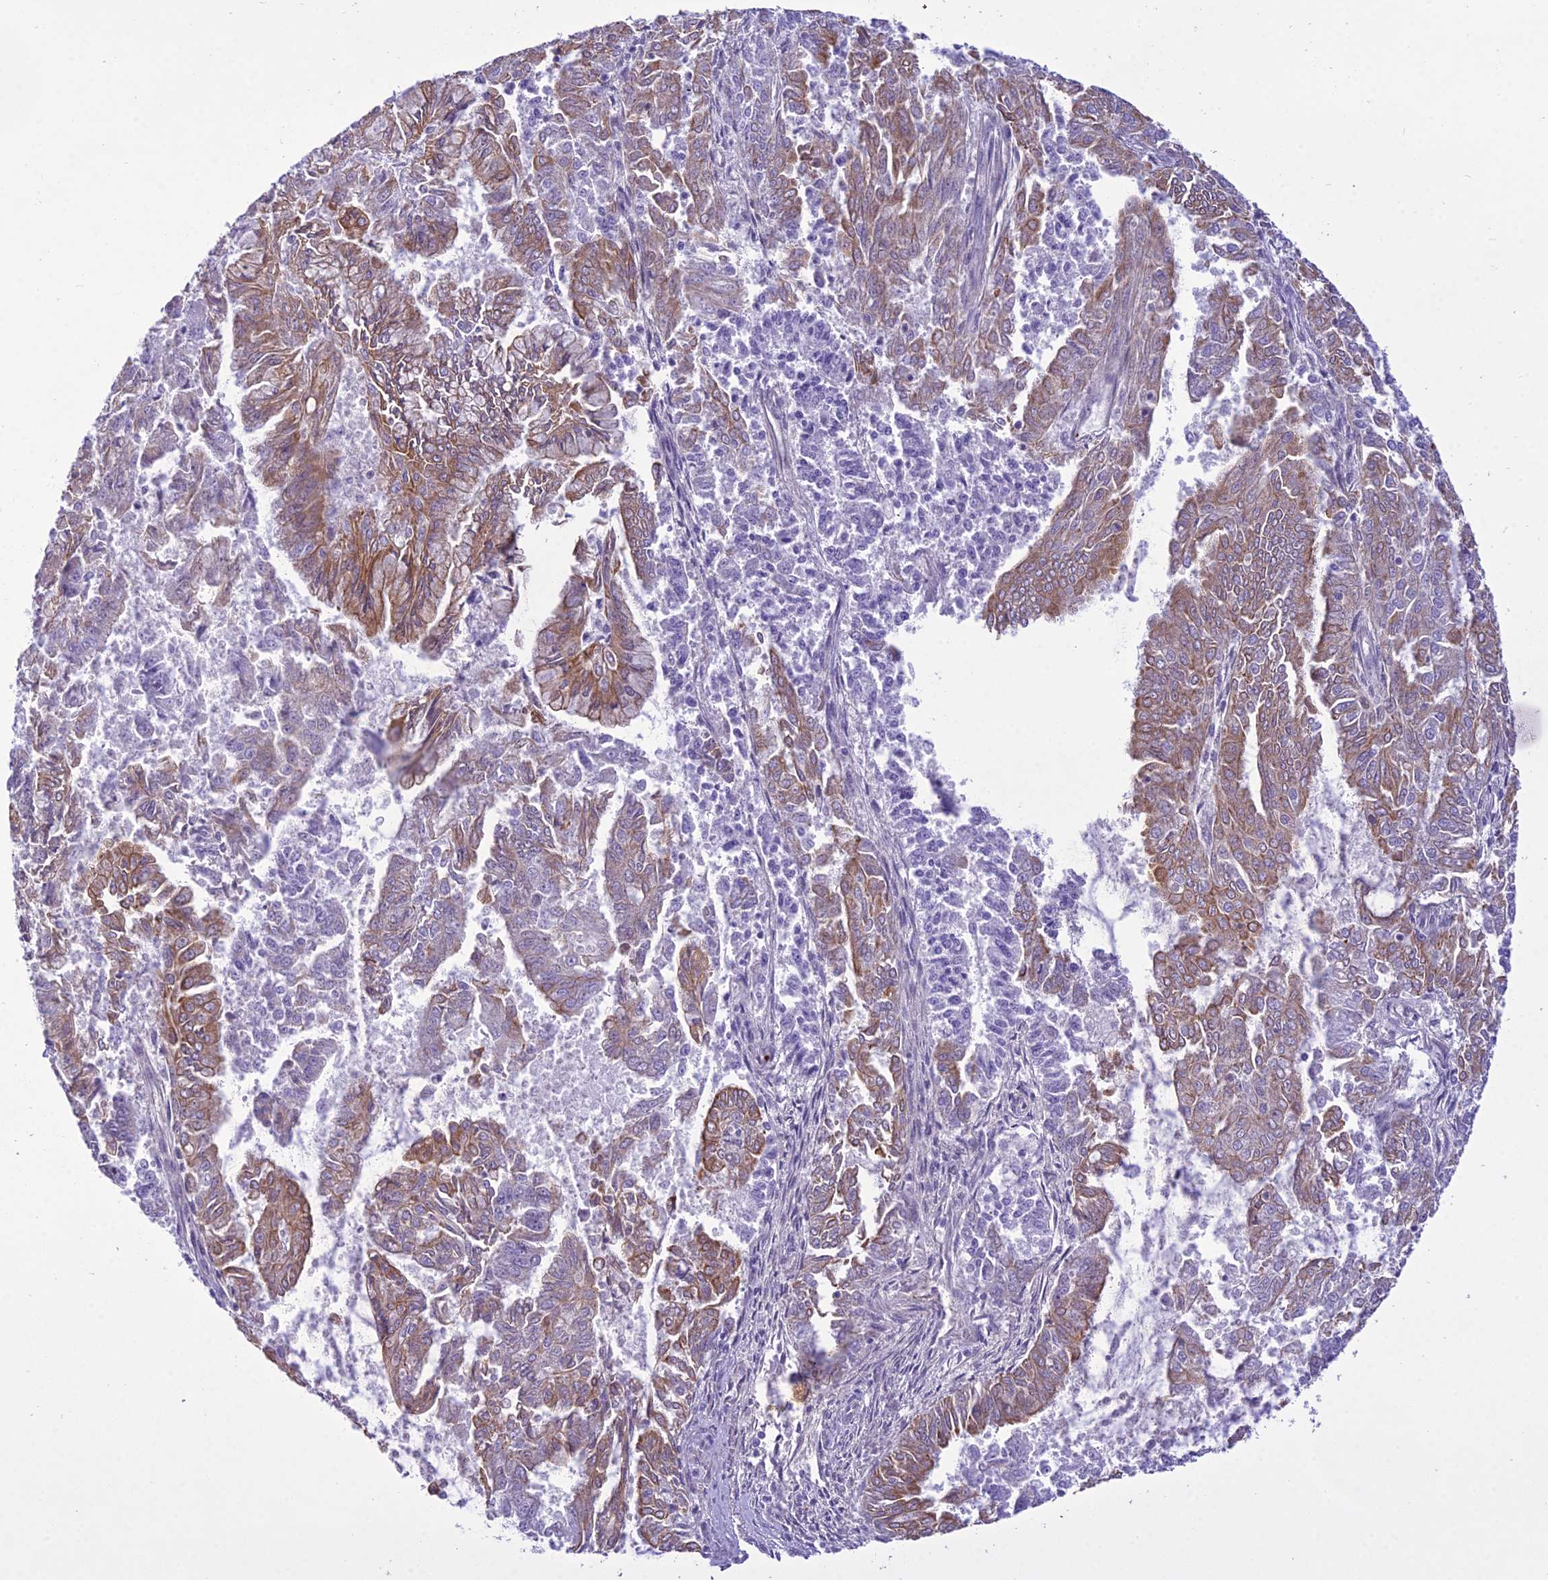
{"staining": {"intensity": "moderate", "quantity": "25%-75%", "location": "cytoplasmic/membranous"}, "tissue": "endometrial cancer", "cell_type": "Tumor cells", "image_type": "cancer", "snomed": [{"axis": "morphology", "description": "Adenocarcinoma, NOS"}, {"axis": "topography", "description": "Endometrium"}], "caption": "High-power microscopy captured an IHC image of endometrial cancer, revealing moderate cytoplasmic/membranous staining in about 25%-75% of tumor cells. (Stains: DAB in brown, nuclei in blue, Microscopy: brightfield microscopy at high magnification).", "gene": "SCRT1", "patient": {"sex": "female", "age": 73}}